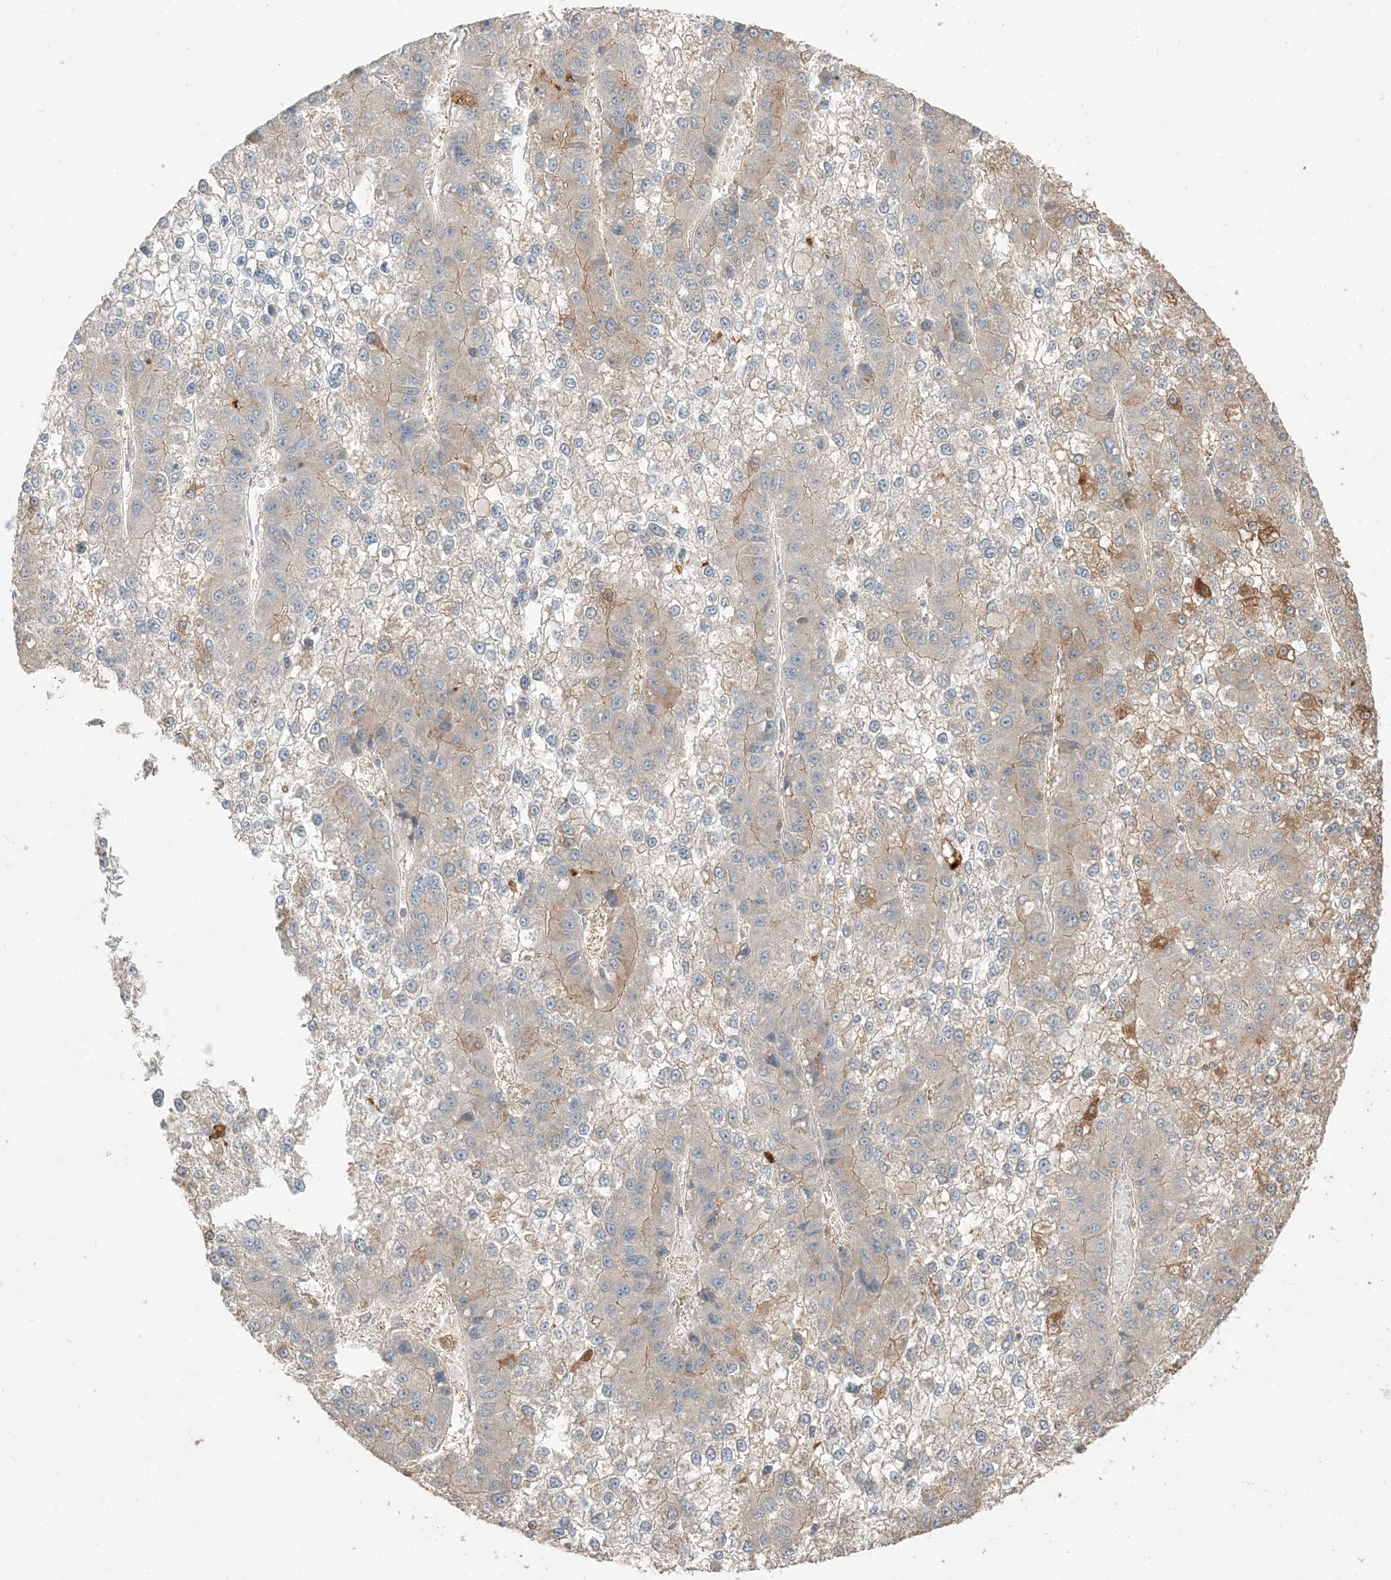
{"staining": {"intensity": "moderate", "quantity": "<25%", "location": "cytoplasmic/membranous"}, "tissue": "liver cancer", "cell_type": "Tumor cells", "image_type": "cancer", "snomed": [{"axis": "morphology", "description": "Carcinoma, Hepatocellular, NOS"}, {"axis": "topography", "description": "Liver"}], "caption": "Approximately <25% of tumor cells in human liver cancer reveal moderate cytoplasmic/membranous protein staining as visualized by brown immunohistochemical staining.", "gene": "RNF175", "patient": {"sex": "female", "age": 73}}